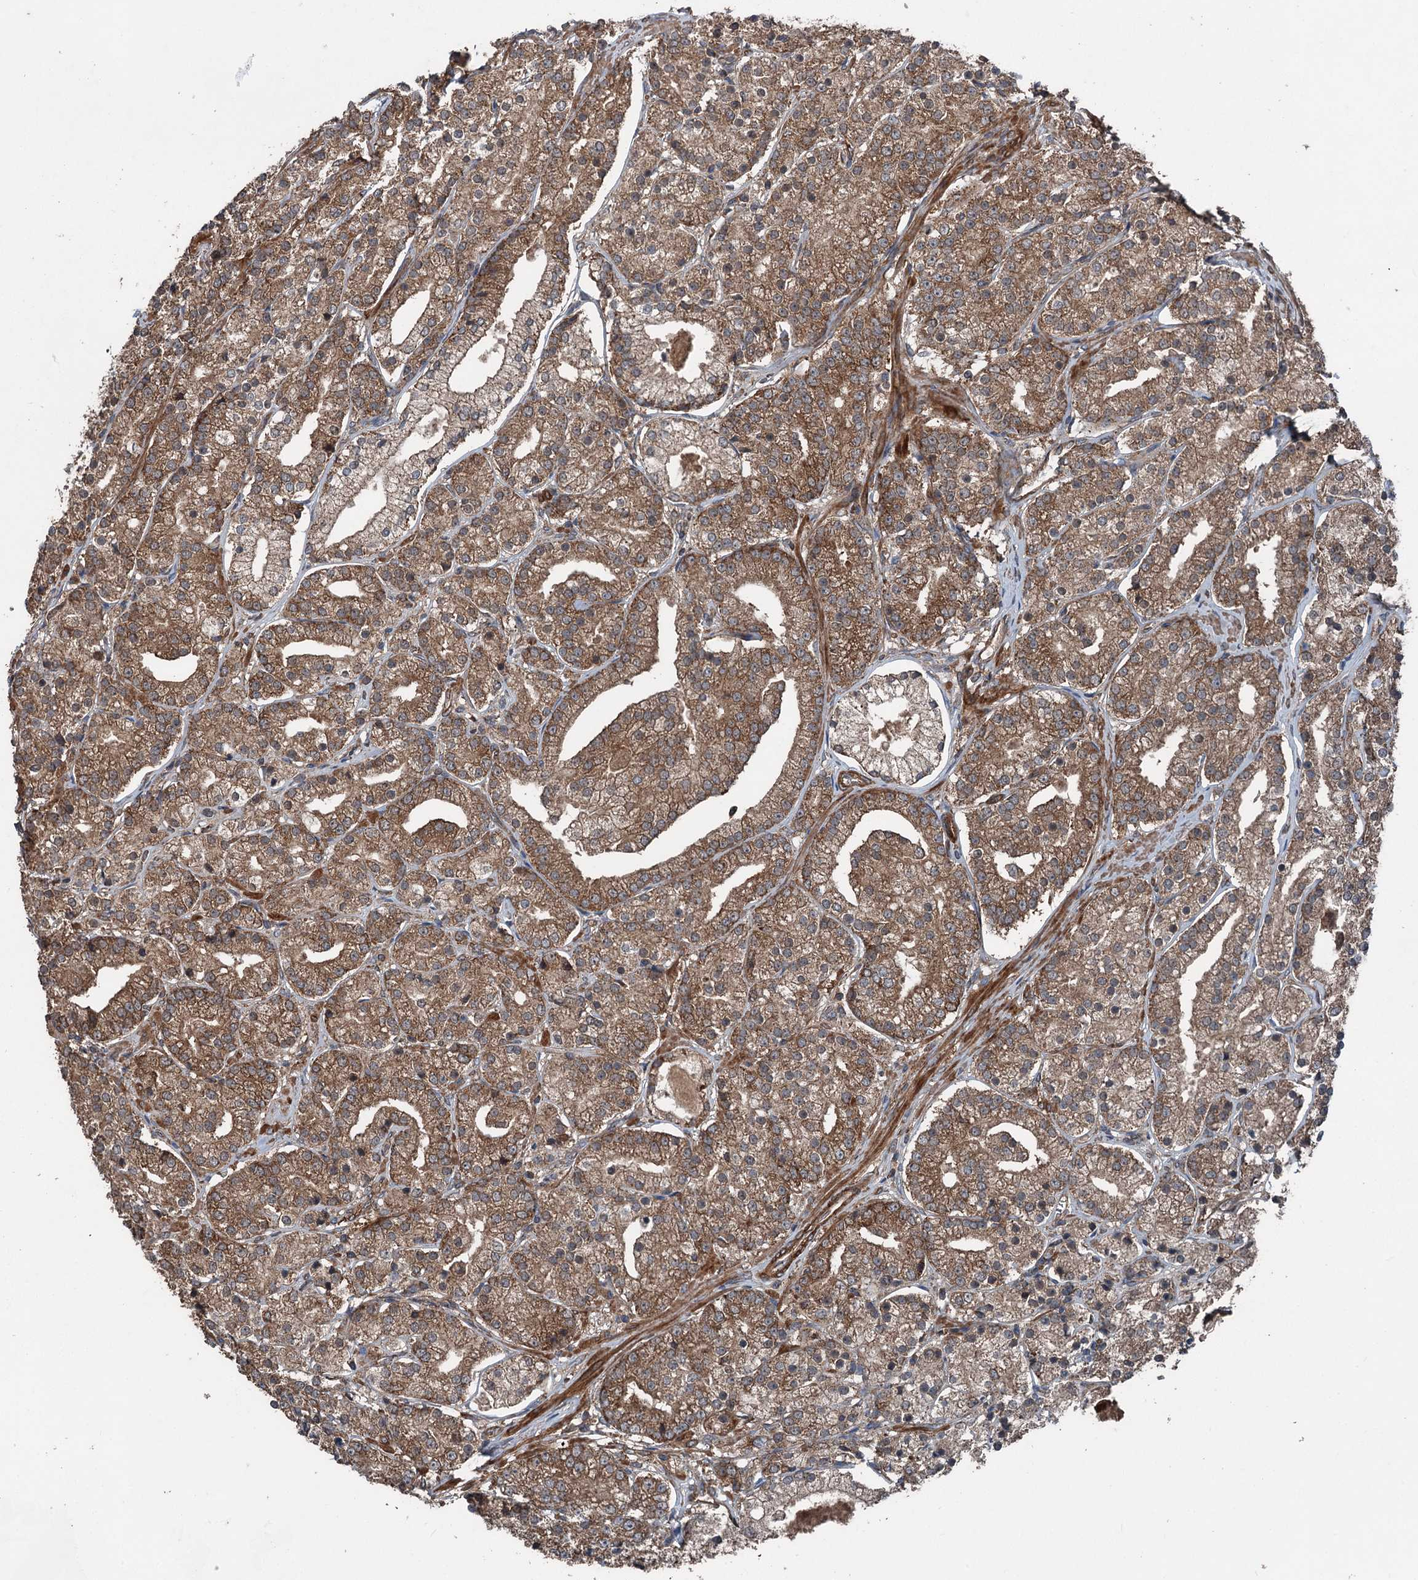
{"staining": {"intensity": "moderate", "quantity": ">75%", "location": "cytoplasmic/membranous"}, "tissue": "prostate cancer", "cell_type": "Tumor cells", "image_type": "cancer", "snomed": [{"axis": "morphology", "description": "Adenocarcinoma, High grade"}, {"axis": "topography", "description": "Prostate"}], "caption": "A micrograph of human high-grade adenocarcinoma (prostate) stained for a protein displays moderate cytoplasmic/membranous brown staining in tumor cells.", "gene": "RNF214", "patient": {"sex": "male", "age": 69}}